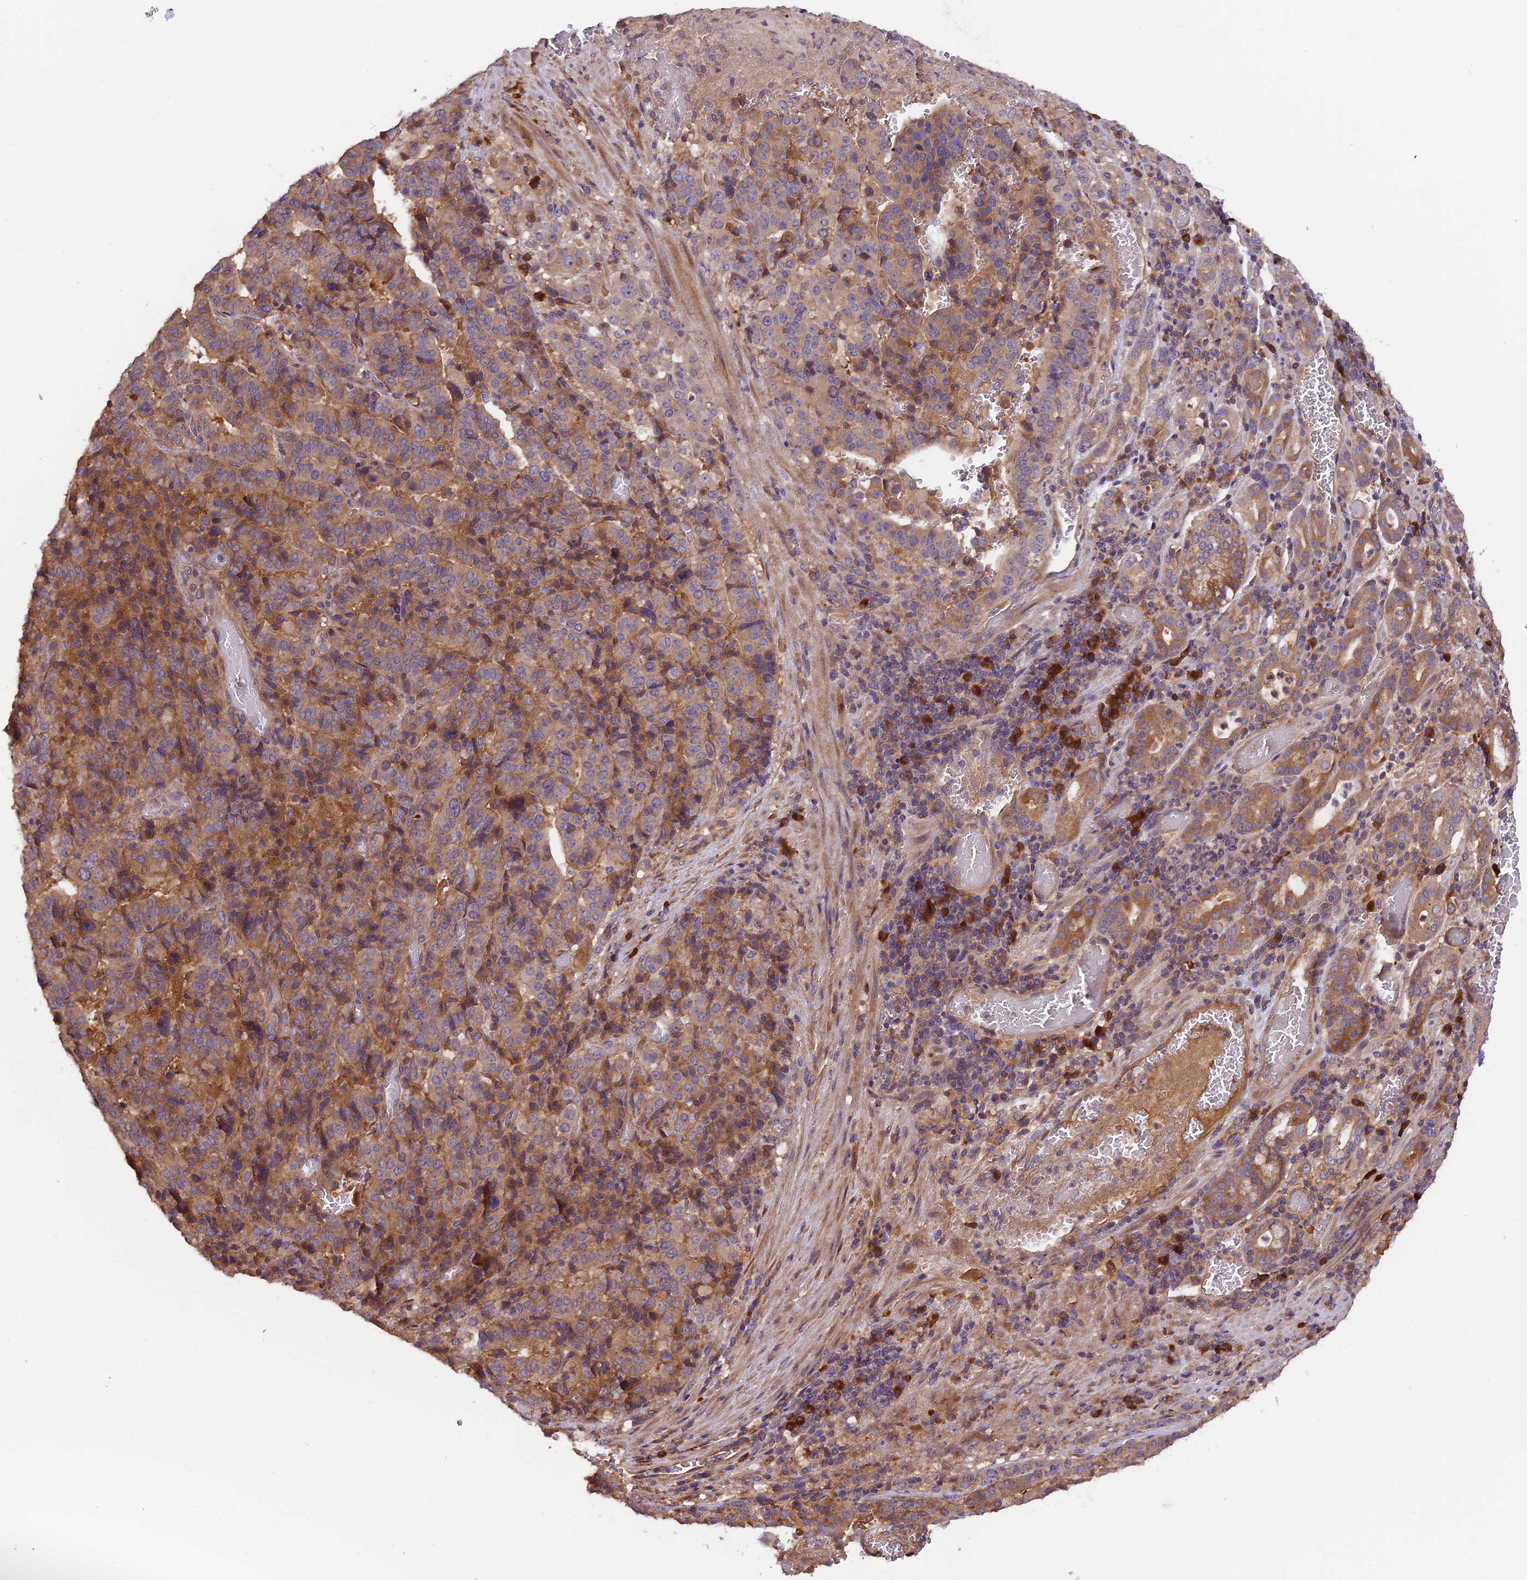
{"staining": {"intensity": "moderate", "quantity": "25%-75%", "location": "cytoplasmic/membranous"}, "tissue": "stomach cancer", "cell_type": "Tumor cells", "image_type": "cancer", "snomed": [{"axis": "morphology", "description": "Adenocarcinoma, NOS"}, {"axis": "topography", "description": "Stomach"}], "caption": "Human adenocarcinoma (stomach) stained with a protein marker shows moderate staining in tumor cells.", "gene": "SETD6", "patient": {"sex": "male", "age": 48}}